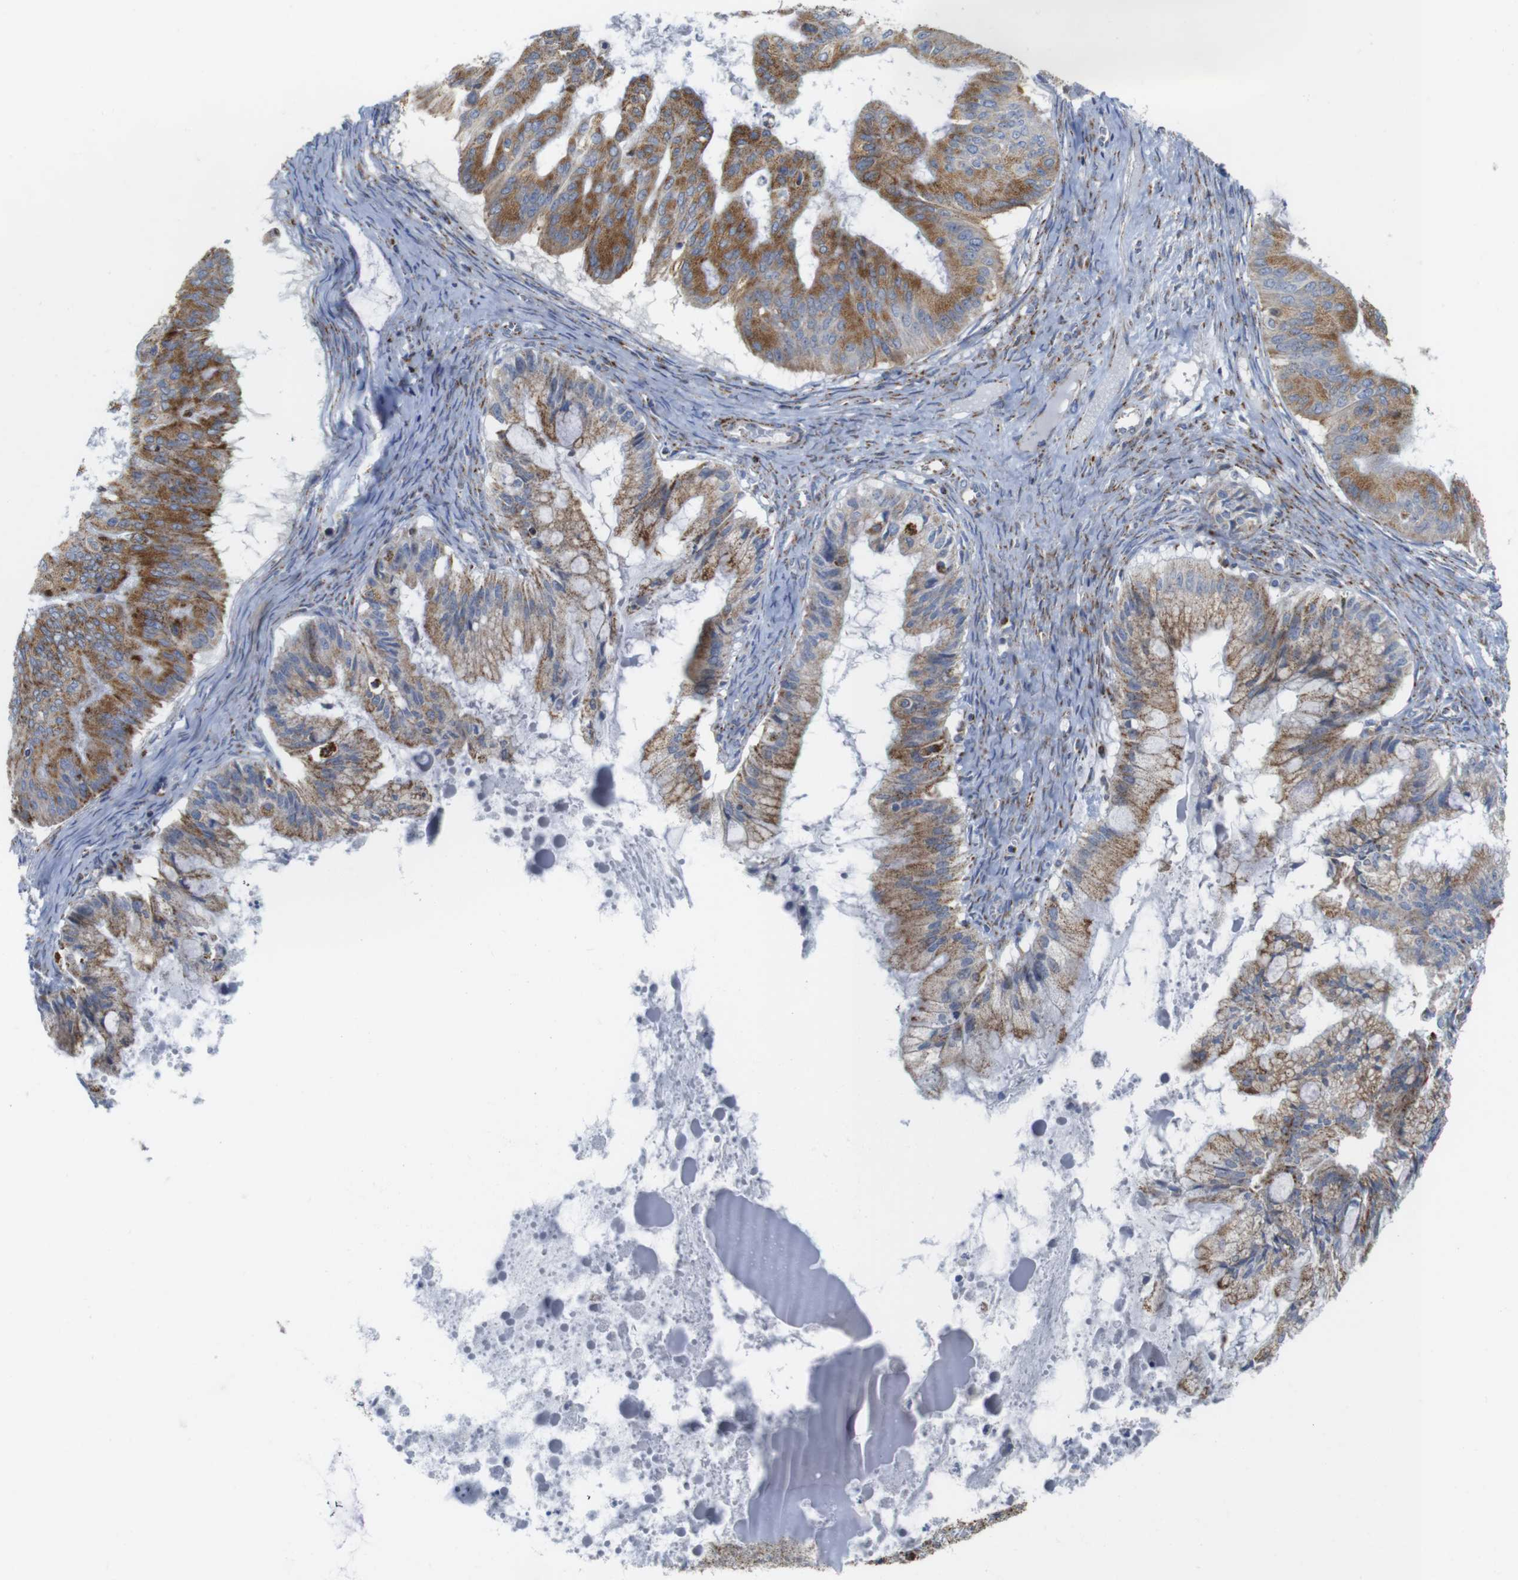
{"staining": {"intensity": "moderate", "quantity": ">75%", "location": "cytoplasmic/membranous"}, "tissue": "ovarian cancer", "cell_type": "Tumor cells", "image_type": "cancer", "snomed": [{"axis": "morphology", "description": "Cystadenocarcinoma, mucinous, NOS"}, {"axis": "topography", "description": "Ovary"}], "caption": "The photomicrograph reveals staining of mucinous cystadenocarcinoma (ovarian), revealing moderate cytoplasmic/membranous protein positivity (brown color) within tumor cells.", "gene": "TMEM192", "patient": {"sex": "female", "age": 57}}